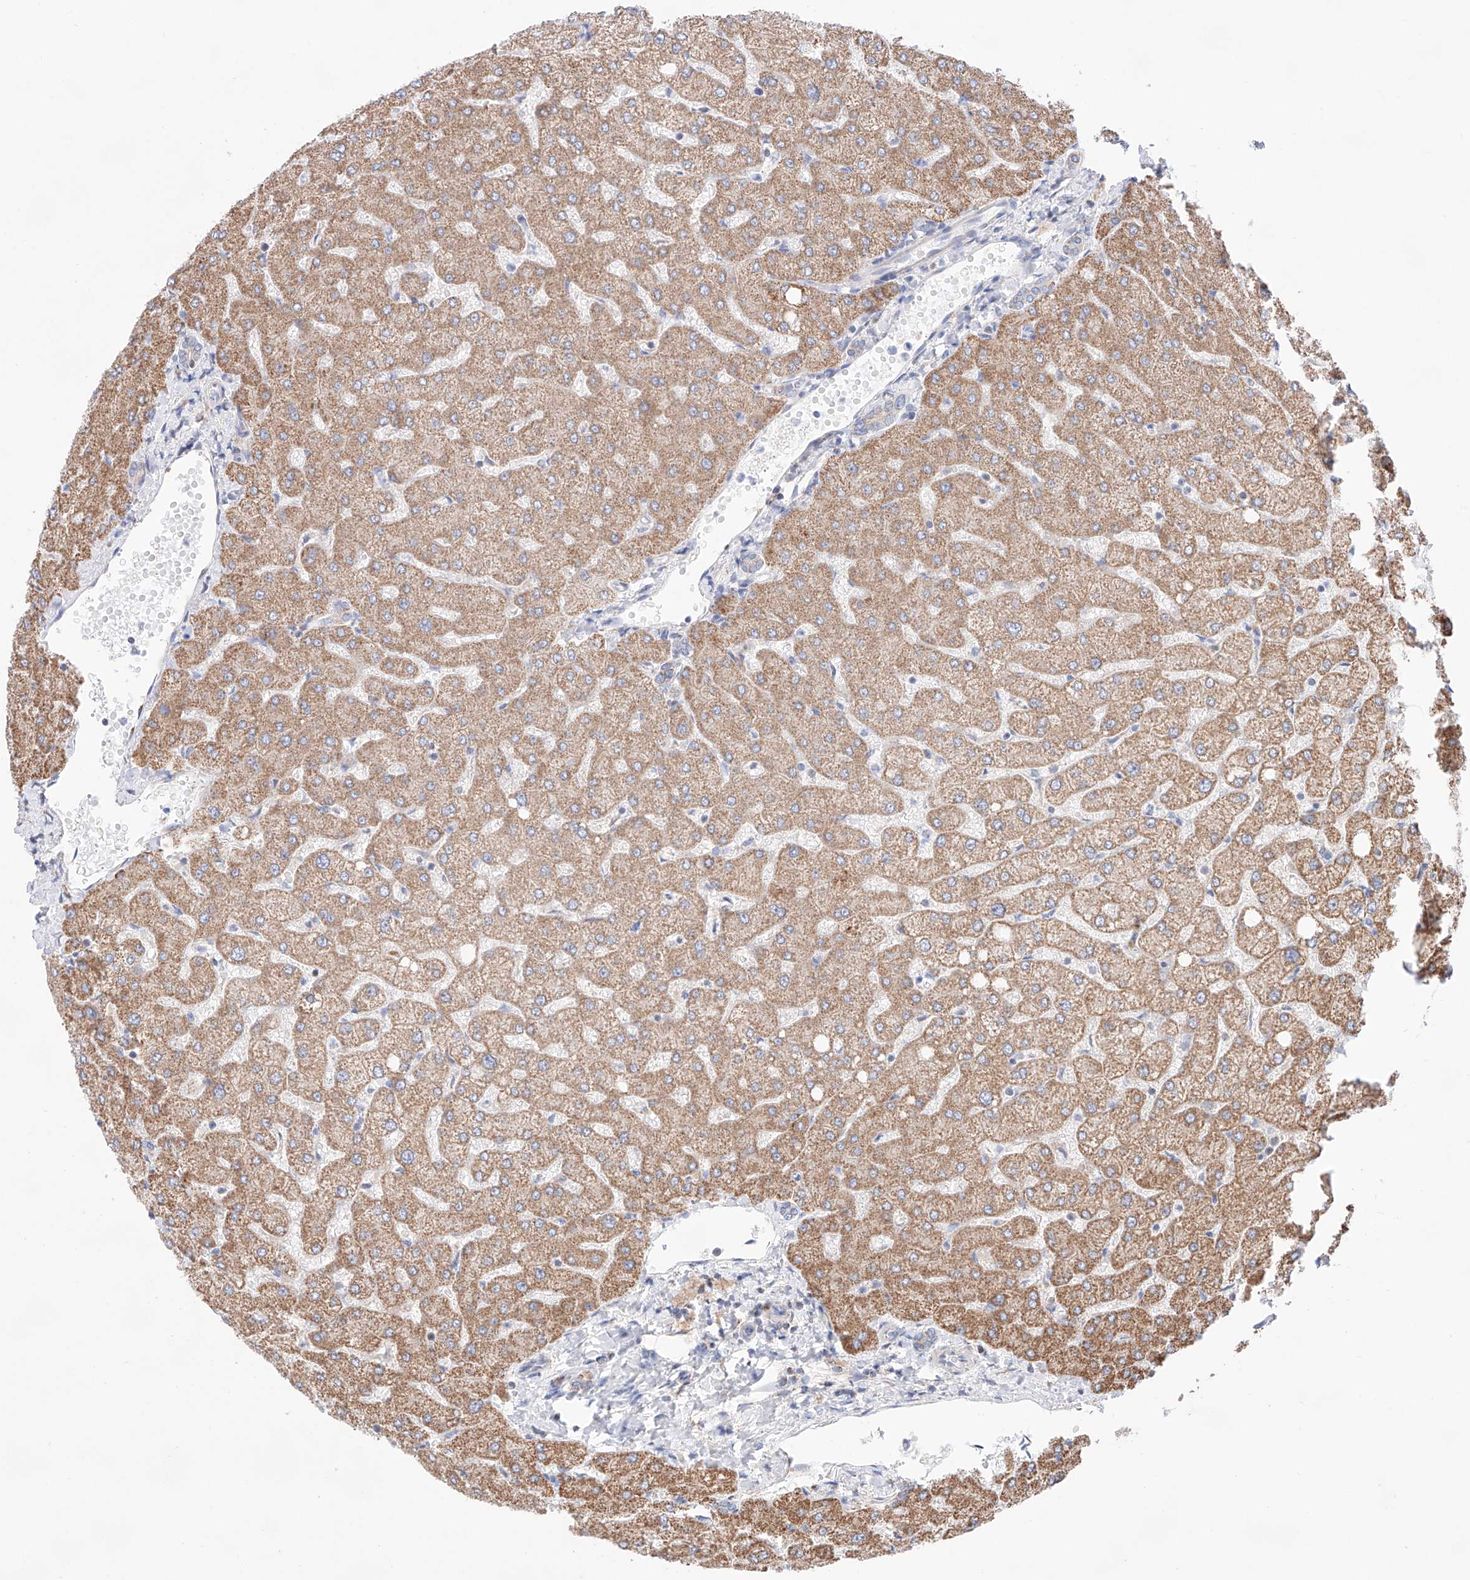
{"staining": {"intensity": "weak", "quantity": "<25%", "location": "cytoplasmic/membranous"}, "tissue": "liver", "cell_type": "Cholangiocytes", "image_type": "normal", "snomed": [{"axis": "morphology", "description": "Normal tissue, NOS"}, {"axis": "topography", "description": "Liver"}], "caption": "Protein analysis of benign liver exhibits no significant expression in cholangiocytes. (DAB (3,3'-diaminobenzidine) IHC visualized using brightfield microscopy, high magnification).", "gene": "KTI12", "patient": {"sex": "female", "age": 54}}